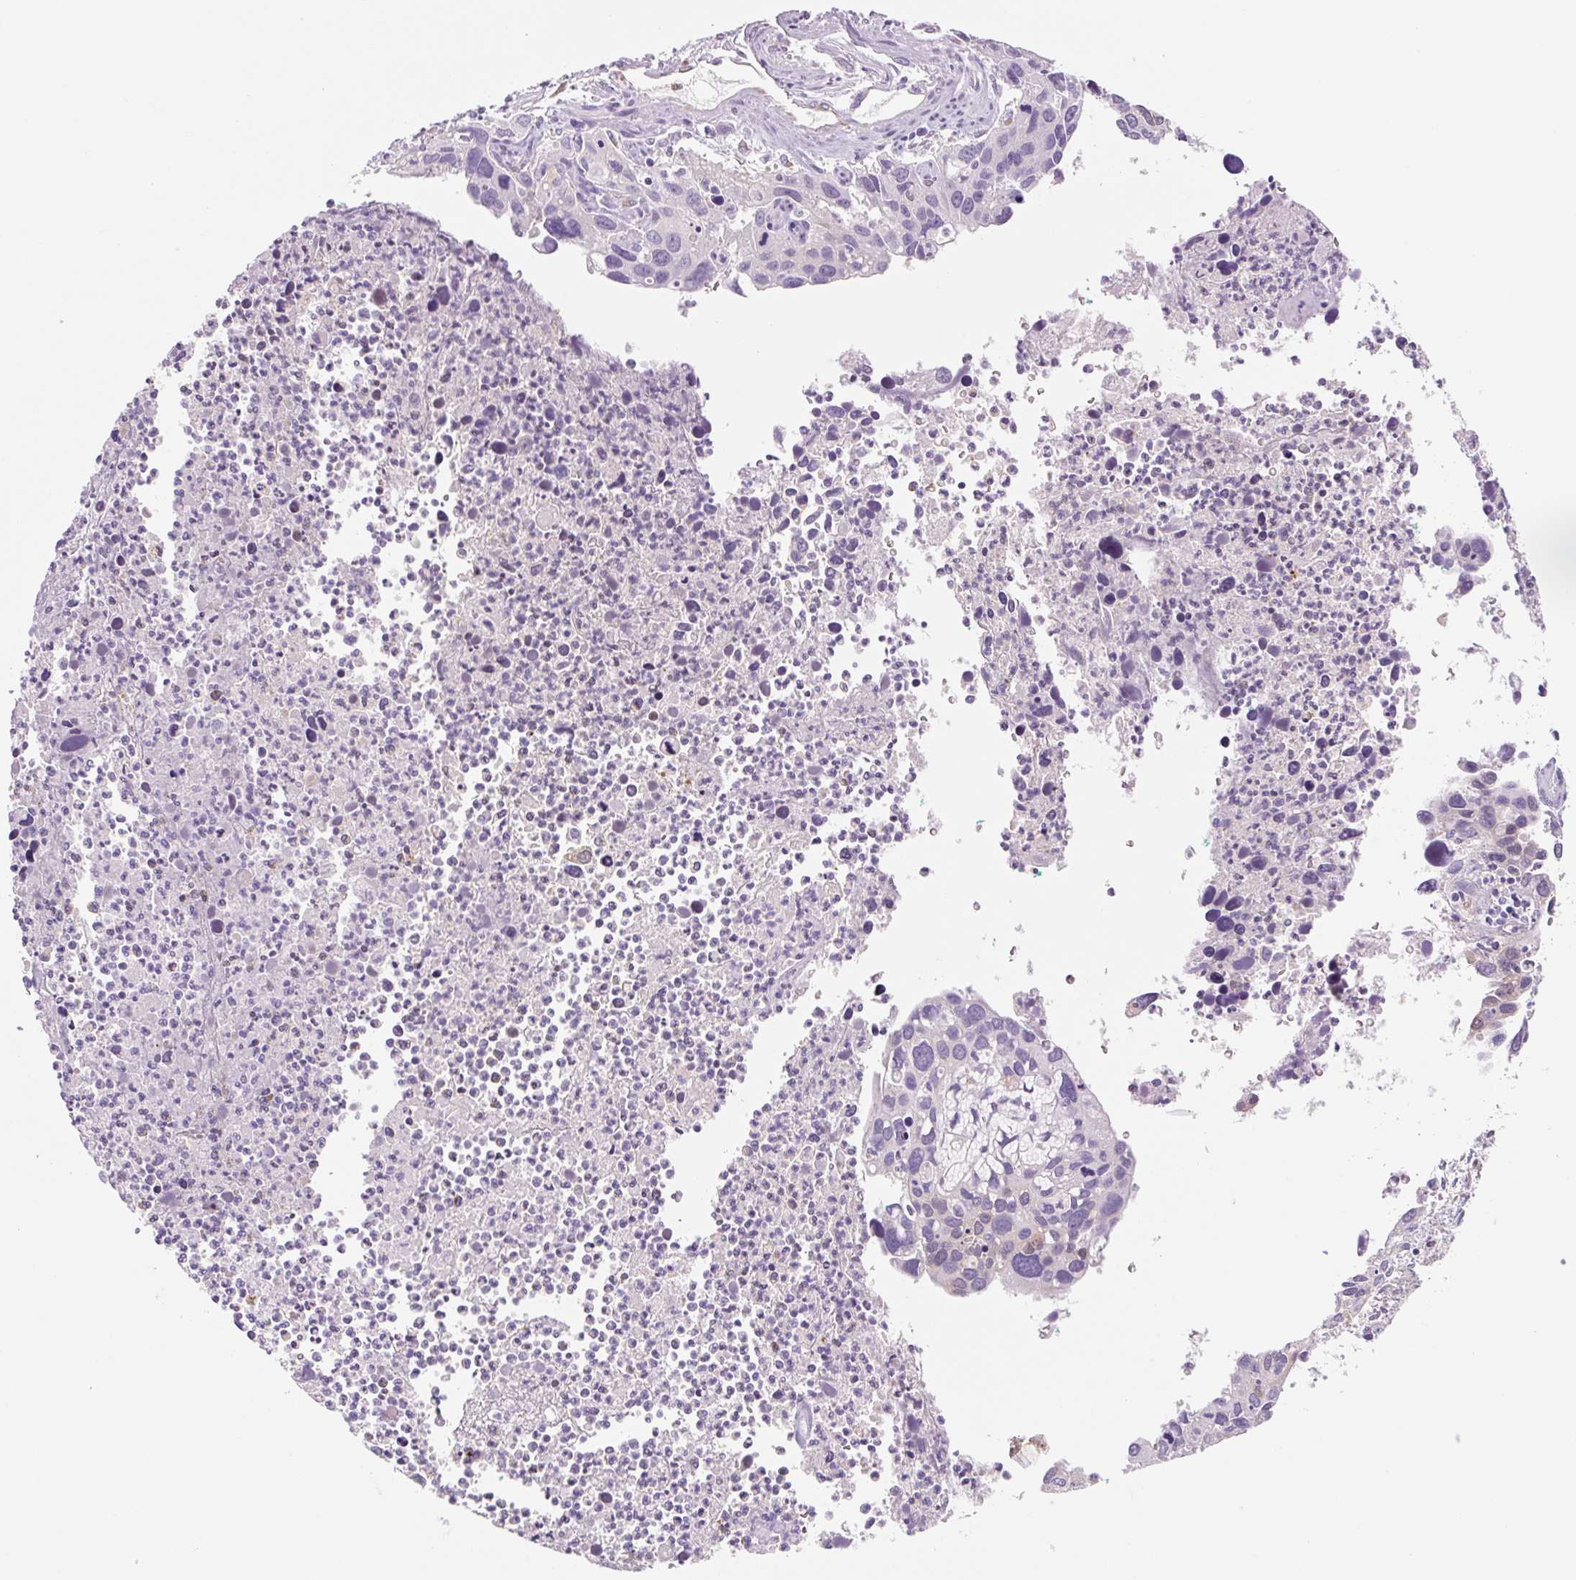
{"staining": {"intensity": "moderate", "quantity": "<25%", "location": "cytoplasmic/membranous"}, "tissue": "cervical cancer", "cell_type": "Tumor cells", "image_type": "cancer", "snomed": [{"axis": "morphology", "description": "Squamous cell carcinoma, NOS"}, {"axis": "topography", "description": "Cervix"}], "caption": "Protein staining exhibits moderate cytoplasmic/membranous expression in about <25% of tumor cells in cervical cancer (squamous cell carcinoma).", "gene": "FABP5", "patient": {"sex": "female", "age": 55}}